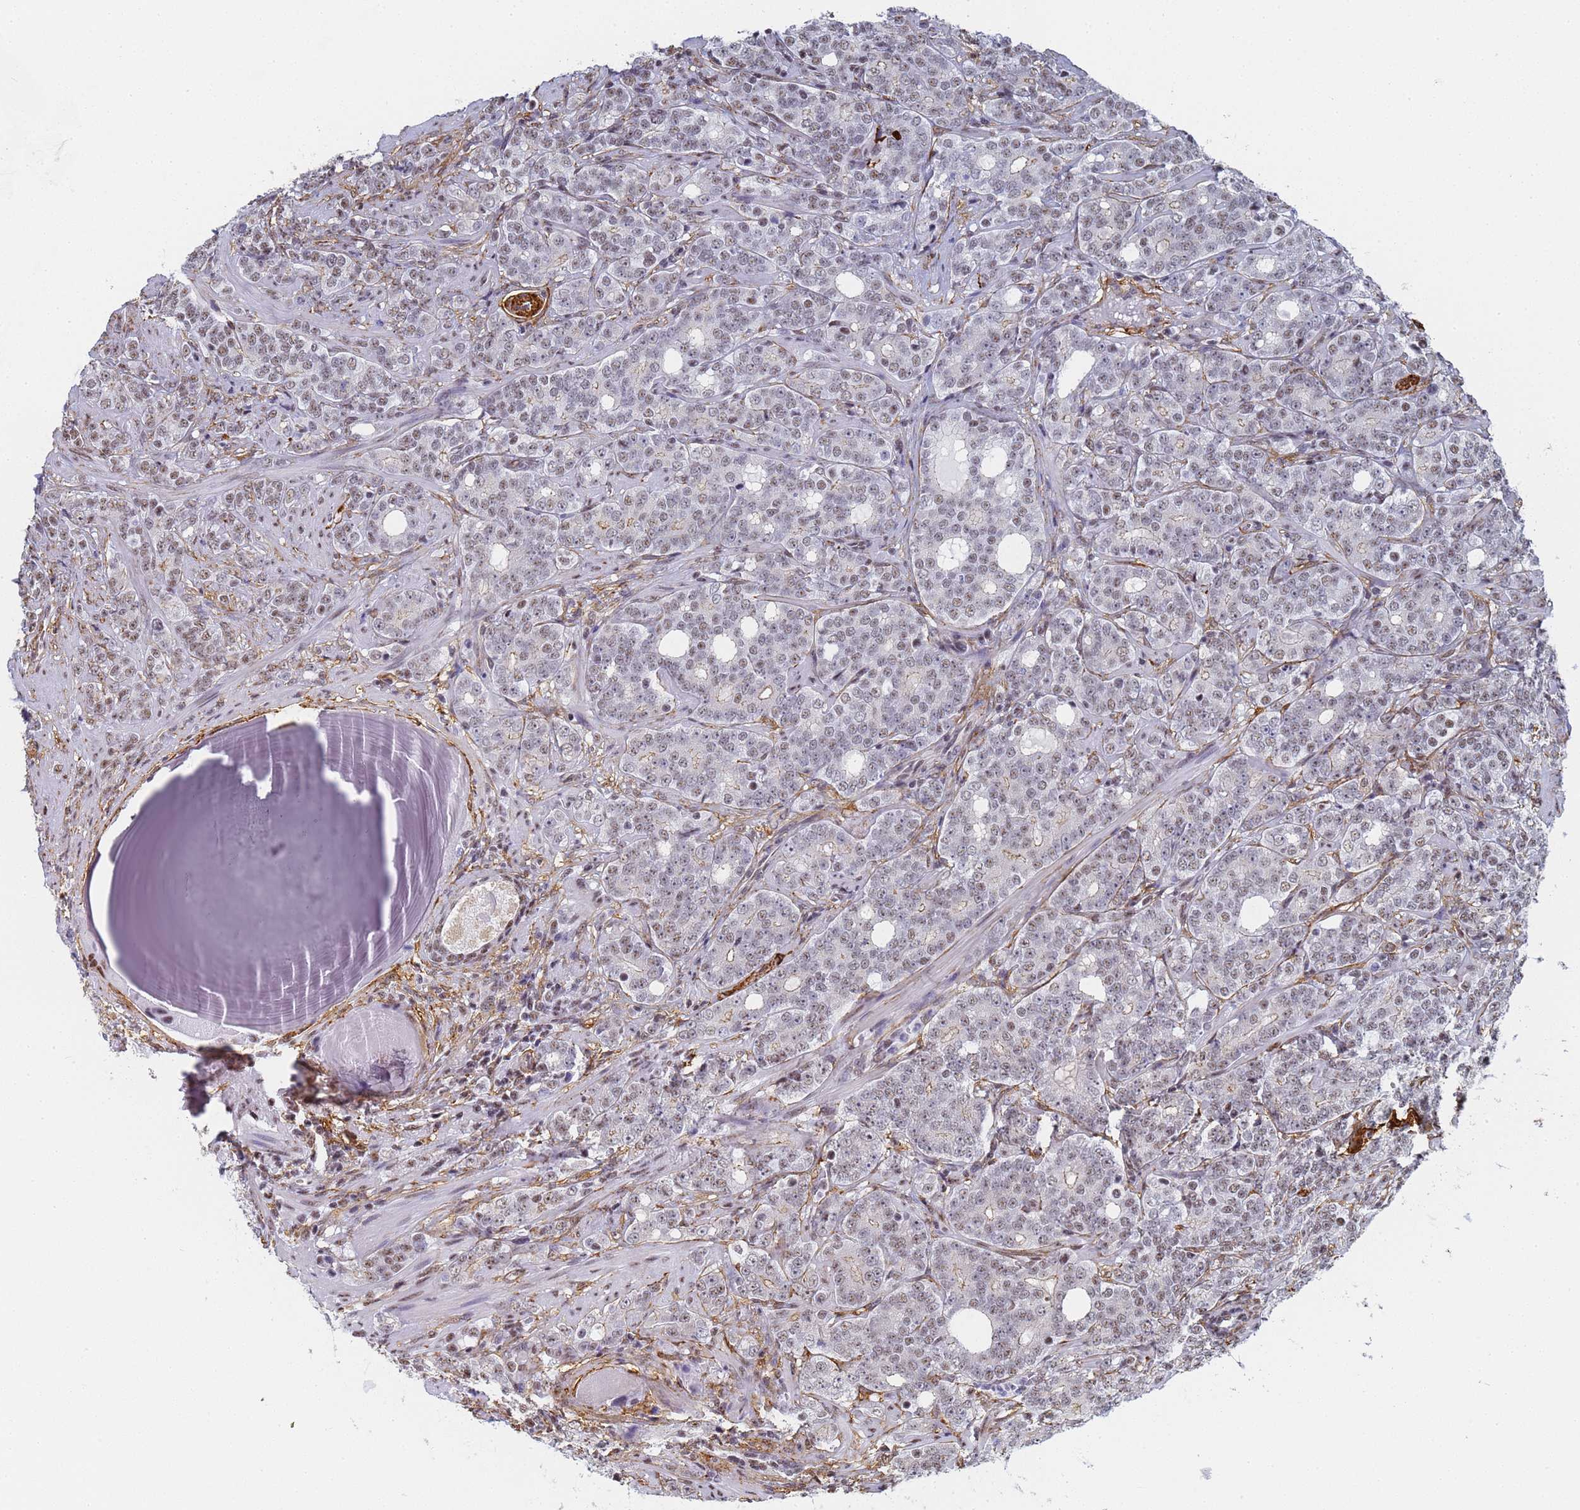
{"staining": {"intensity": "weak", "quantity": "25%-75%", "location": "nuclear"}, "tissue": "prostate cancer", "cell_type": "Tumor cells", "image_type": "cancer", "snomed": [{"axis": "morphology", "description": "Adenocarcinoma, High grade"}, {"axis": "topography", "description": "Prostate"}], "caption": "This is an image of immunohistochemistry staining of prostate cancer (high-grade adenocarcinoma), which shows weak staining in the nuclear of tumor cells.", "gene": "PRRT4", "patient": {"sex": "male", "age": 64}}